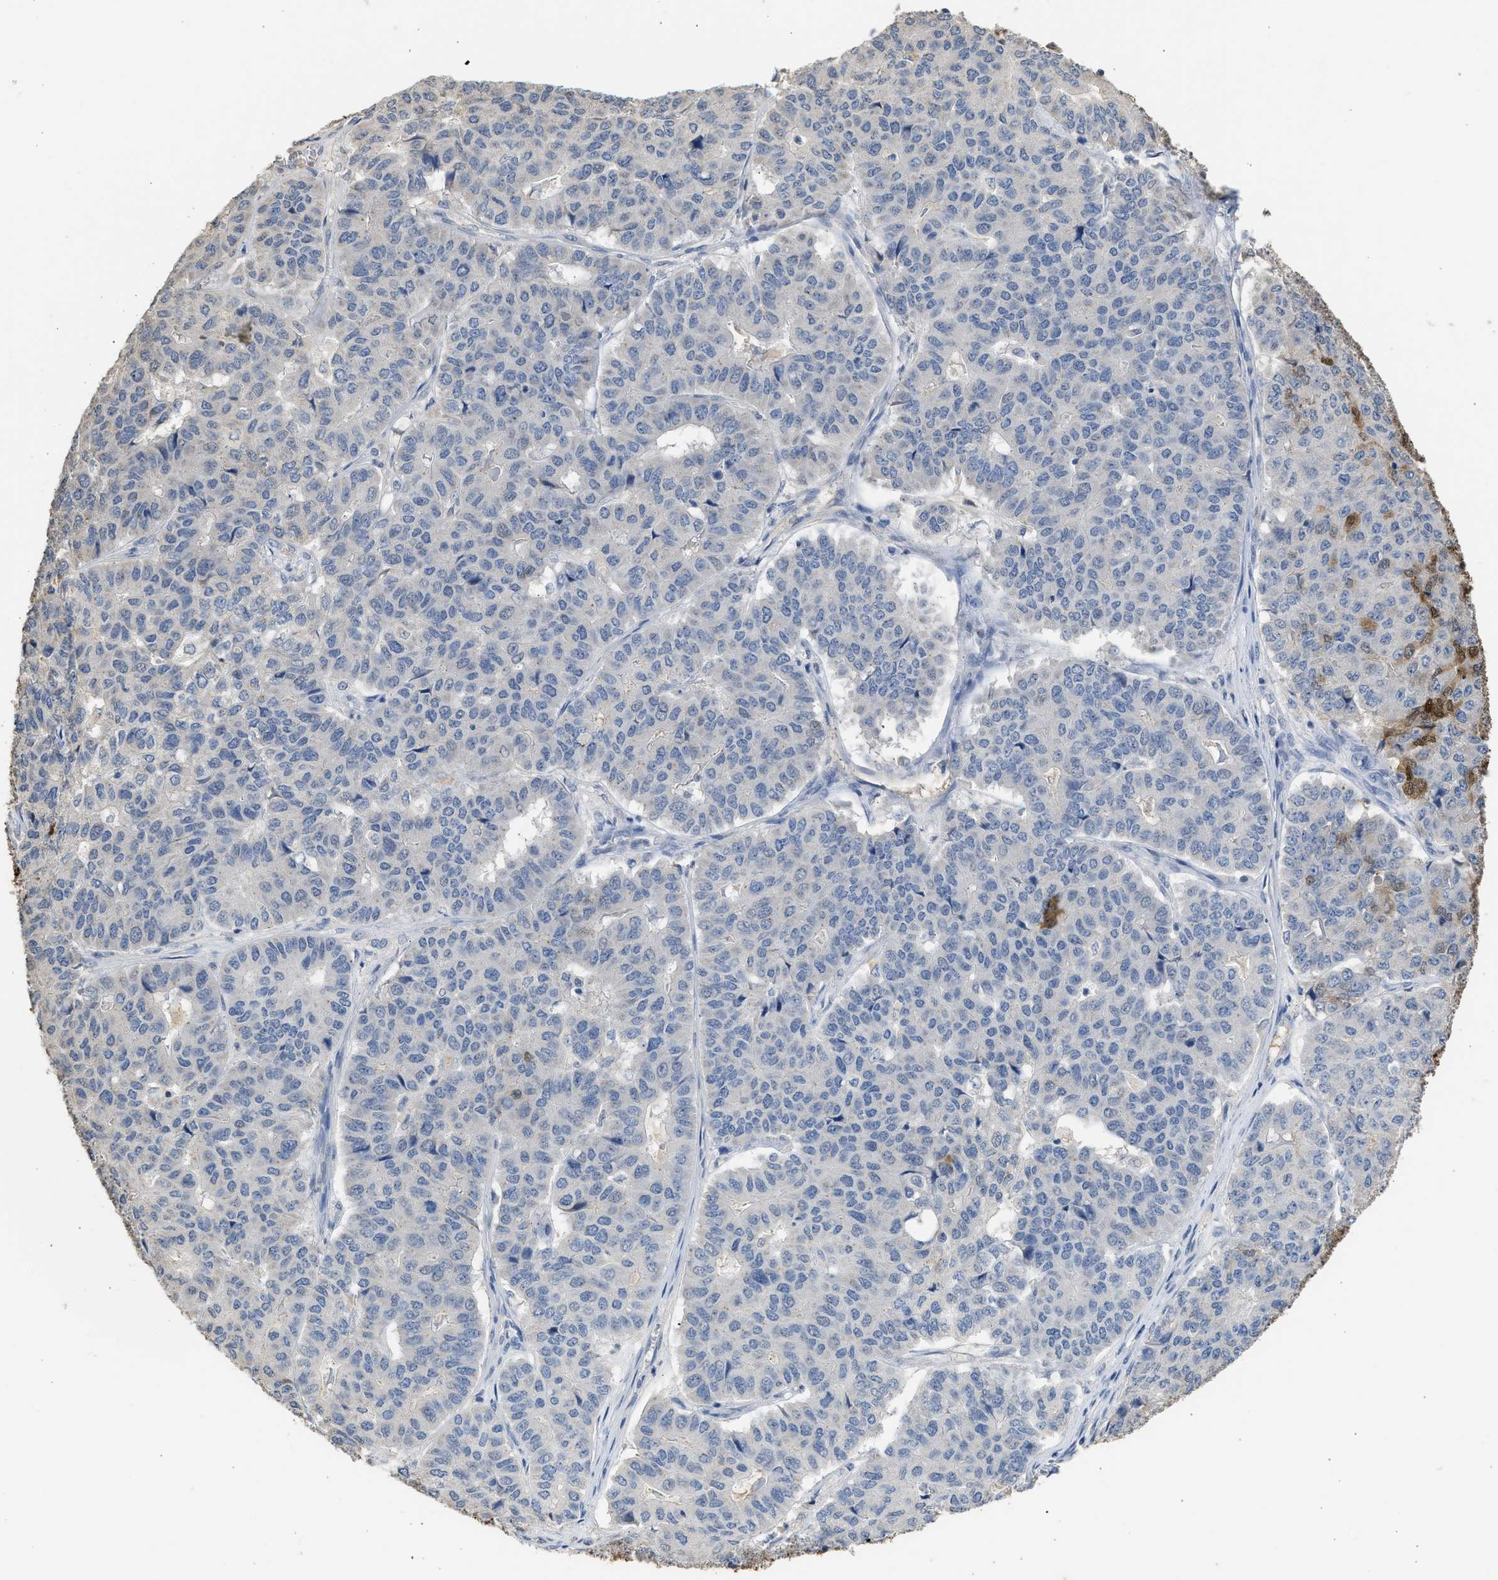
{"staining": {"intensity": "strong", "quantity": "25%-75%", "location": "cytoplasmic/membranous,nuclear"}, "tissue": "pancreatic cancer", "cell_type": "Tumor cells", "image_type": "cancer", "snomed": [{"axis": "morphology", "description": "Adenocarcinoma, NOS"}, {"axis": "topography", "description": "Pancreas"}], "caption": "About 25%-75% of tumor cells in pancreatic cancer (adenocarcinoma) reveal strong cytoplasmic/membranous and nuclear protein staining as visualized by brown immunohistochemical staining.", "gene": "SULT2A1", "patient": {"sex": "male", "age": 50}}